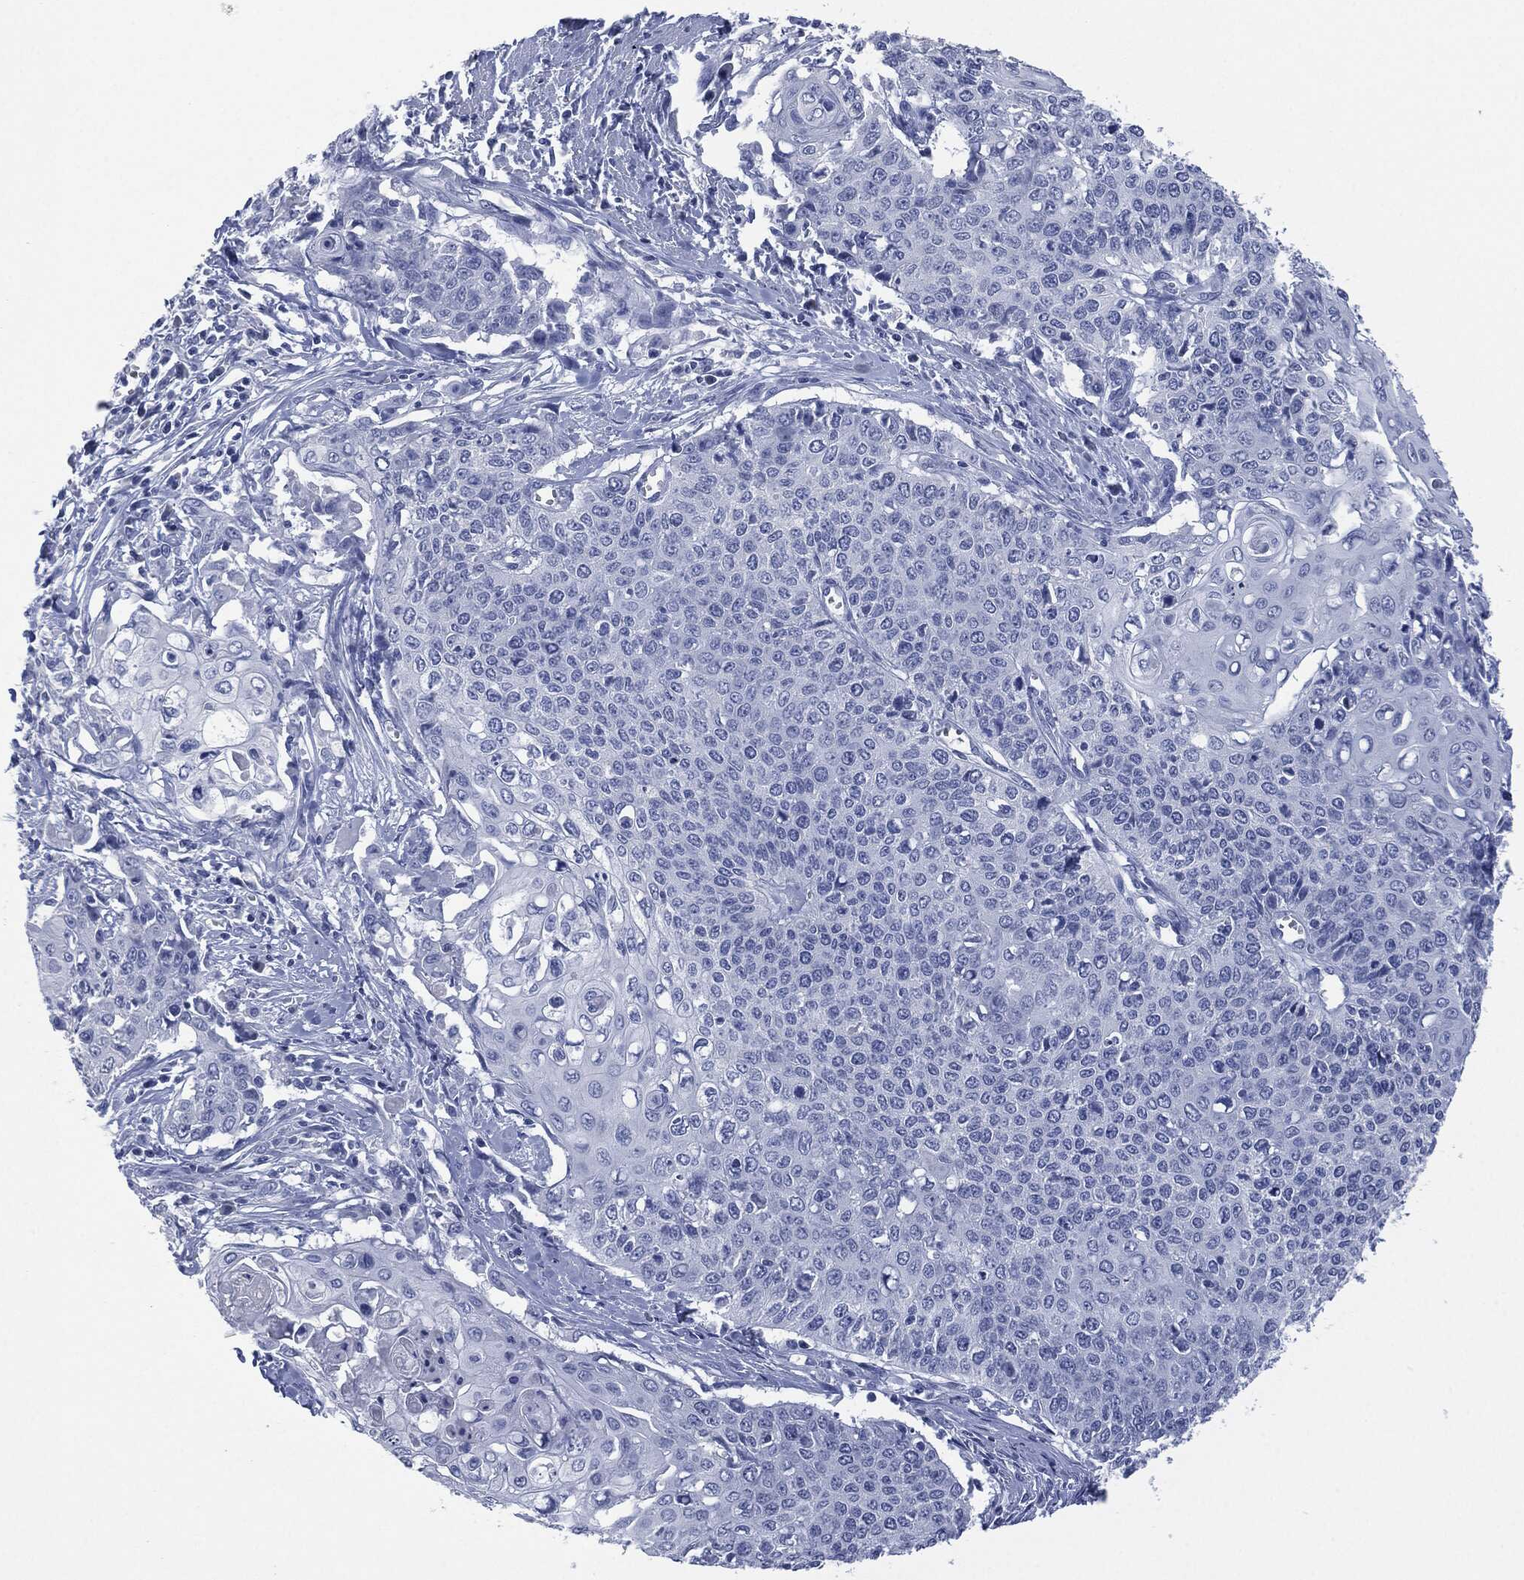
{"staining": {"intensity": "negative", "quantity": "none", "location": "none"}, "tissue": "cervical cancer", "cell_type": "Tumor cells", "image_type": "cancer", "snomed": [{"axis": "morphology", "description": "Squamous cell carcinoma, NOS"}, {"axis": "topography", "description": "Cervix"}], "caption": "Immunohistochemical staining of human squamous cell carcinoma (cervical) shows no significant expression in tumor cells.", "gene": "MUC16", "patient": {"sex": "female", "age": 39}}